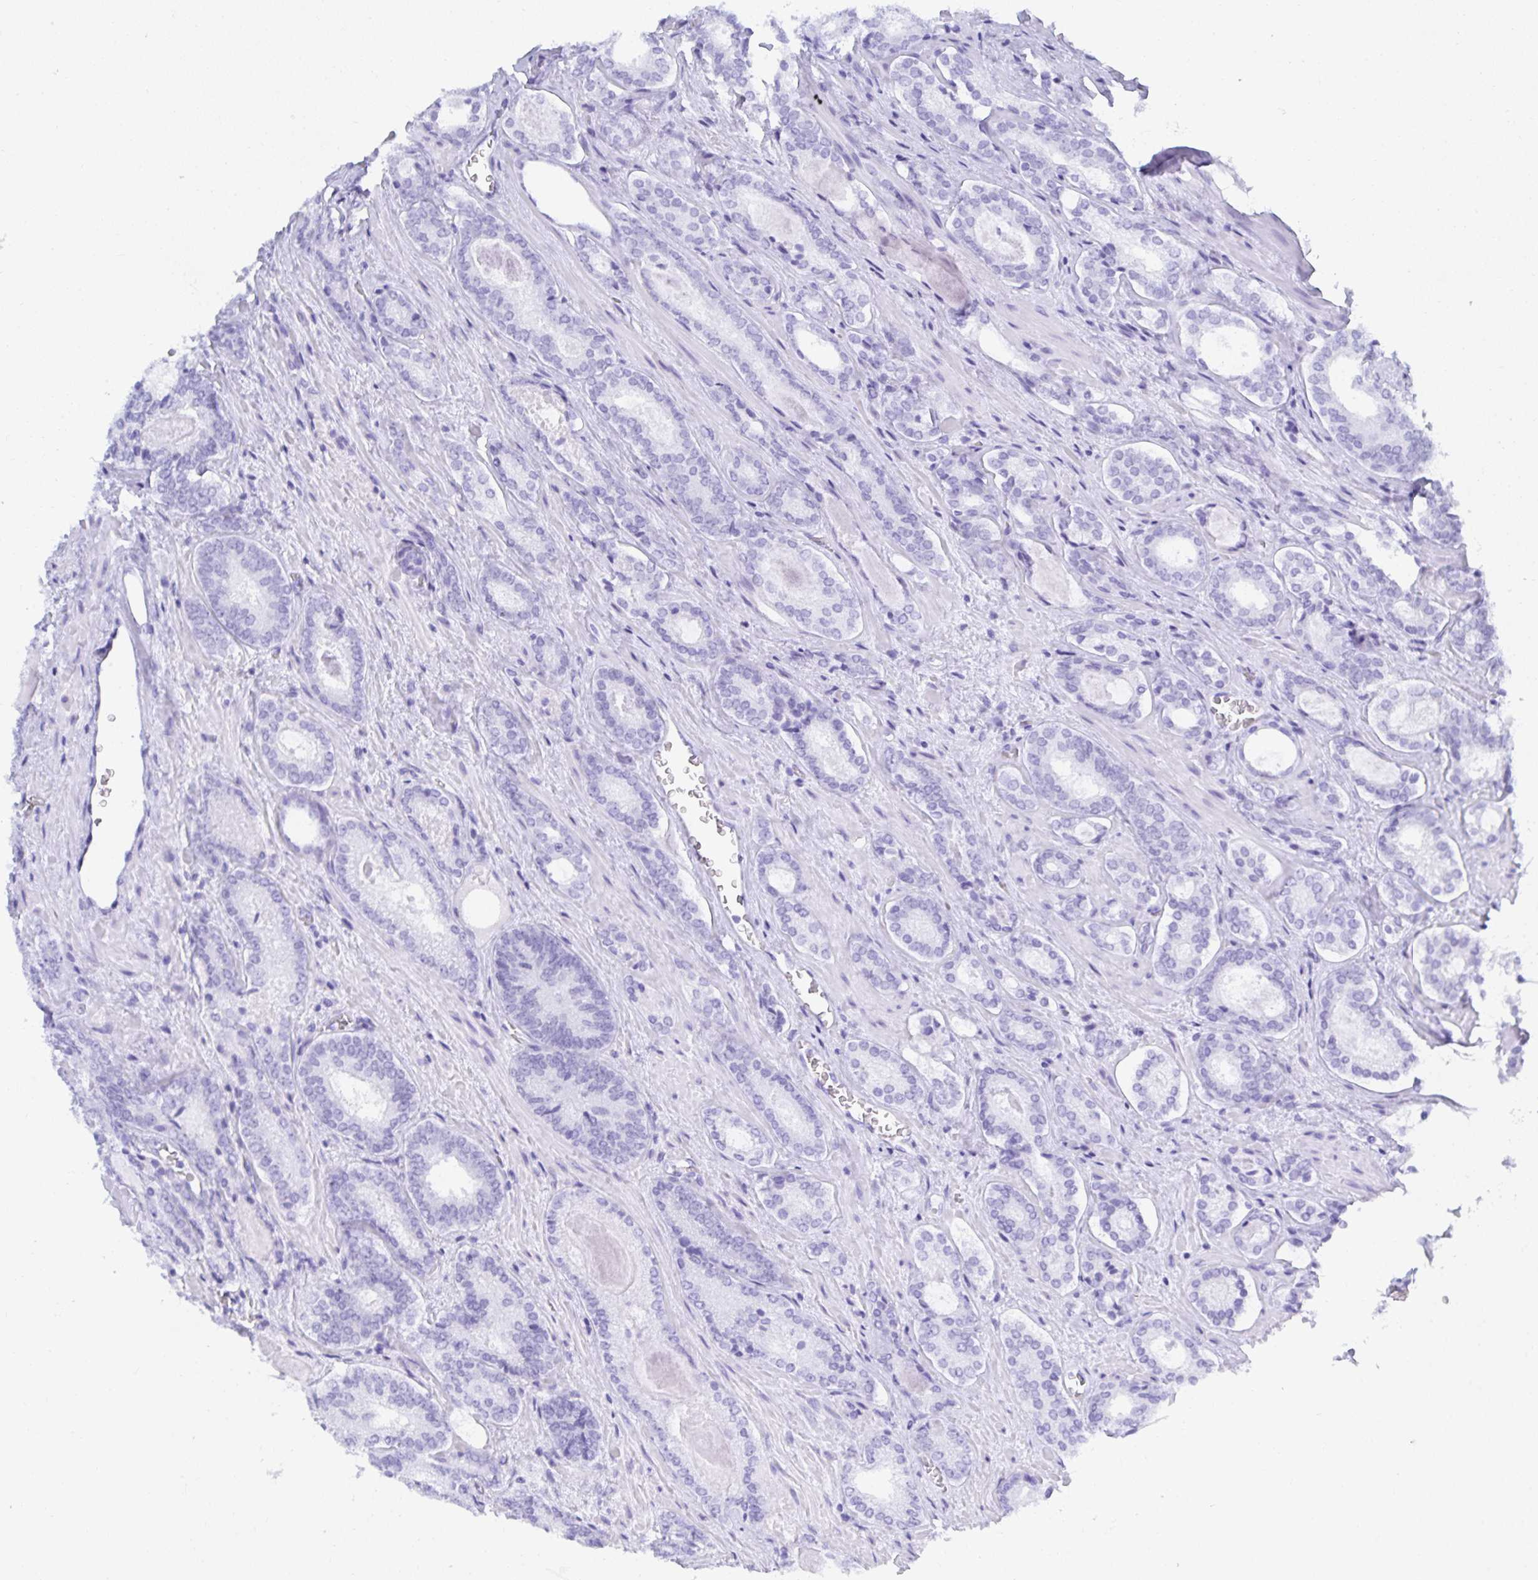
{"staining": {"intensity": "negative", "quantity": "none", "location": "none"}, "tissue": "prostate cancer", "cell_type": "Tumor cells", "image_type": "cancer", "snomed": [{"axis": "morphology", "description": "Adenocarcinoma, Low grade"}, {"axis": "topography", "description": "Prostate"}], "caption": "A histopathology image of human prostate low-grade adenocarcinoma is negative for staining in tumor cells.", "gene": "MROH2B", "patient": {"sex": "male", "age": 62}}